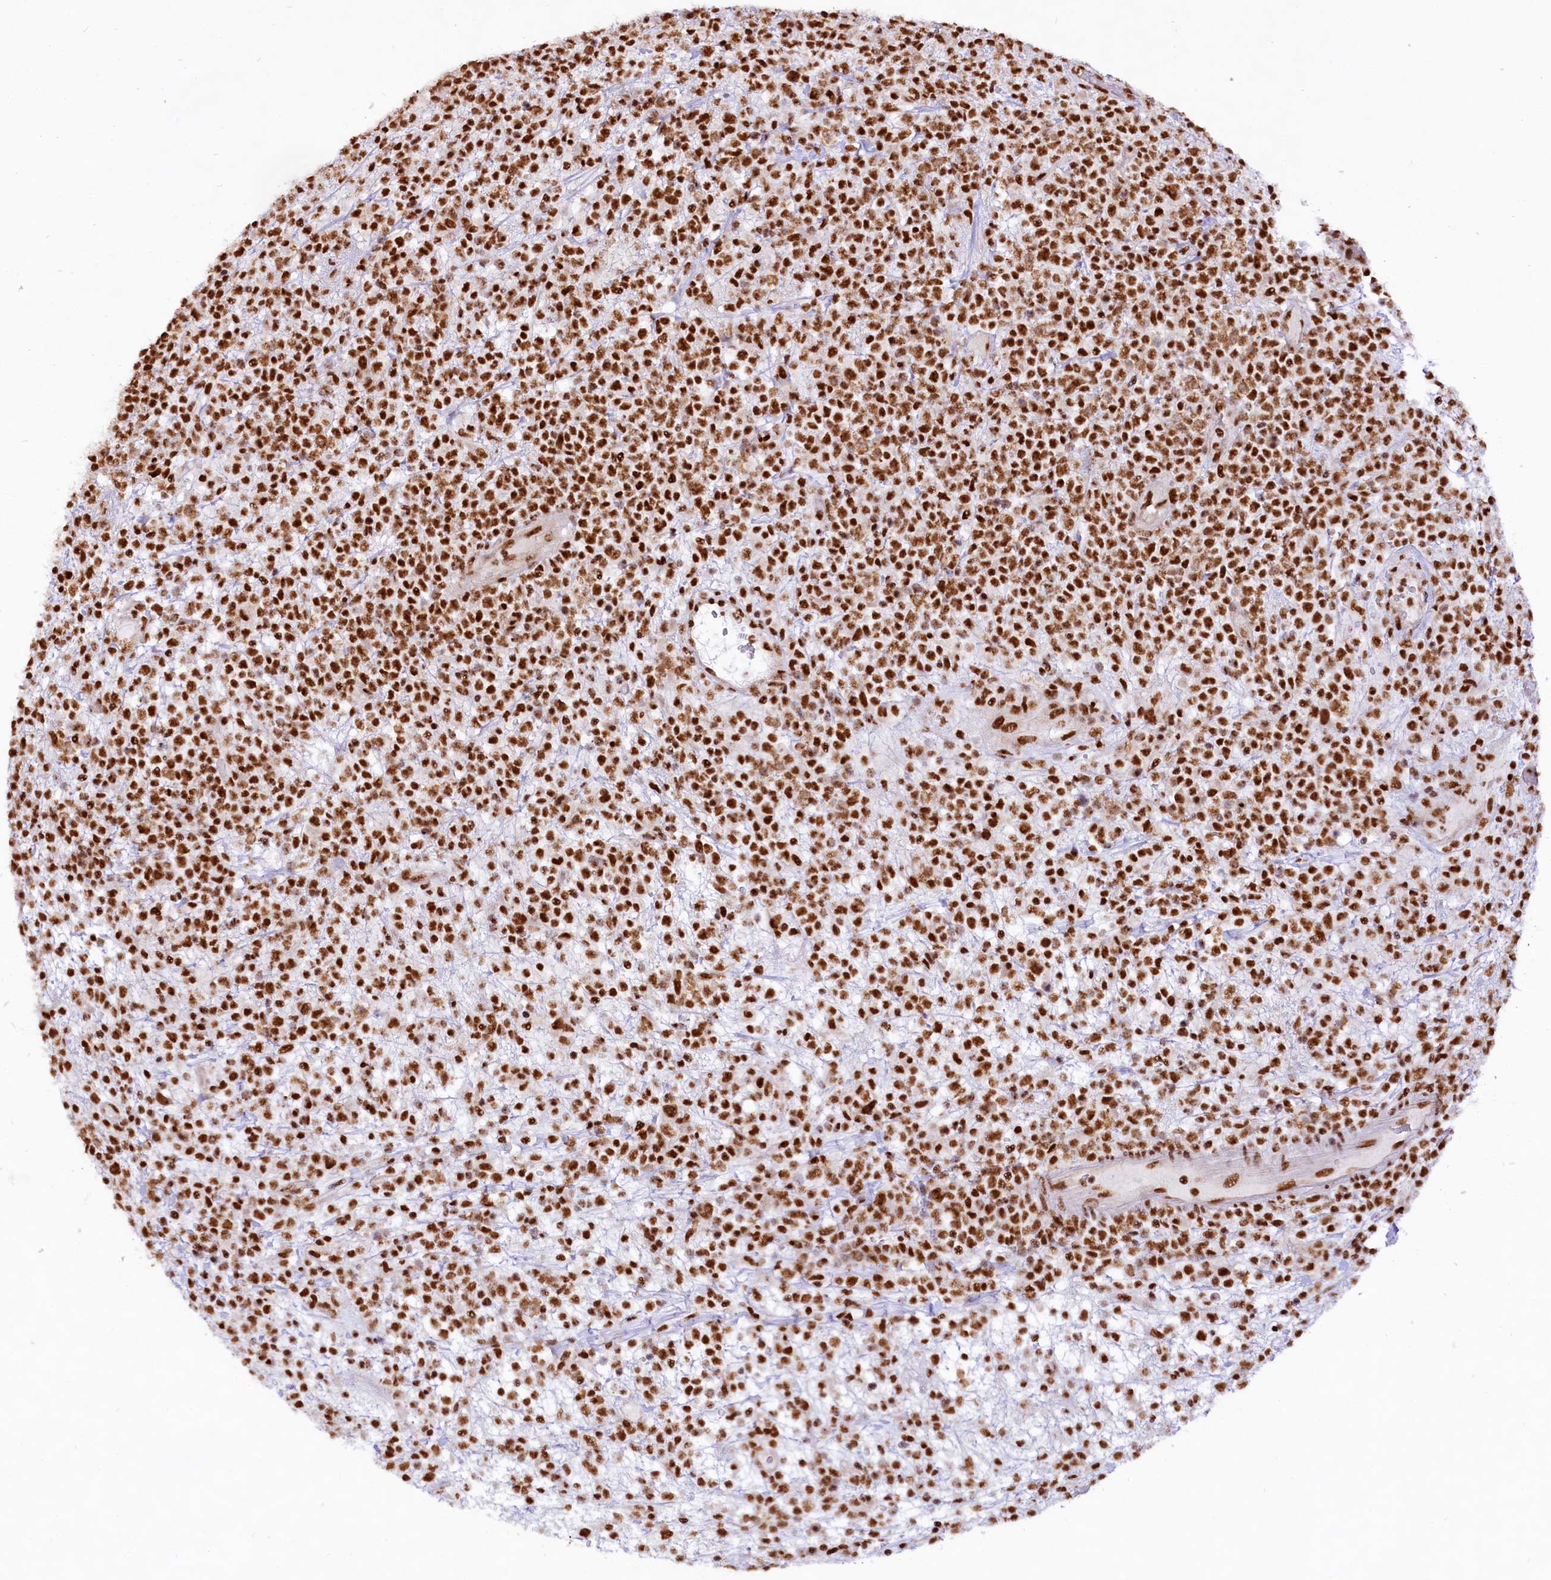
{"staining": {"intensity": "strong", "quantity": ">75%", "location": "nuclear"}, "tissue": "lymphoma", "cell_type": "Tumor cells", "image_type": "cancer", "snomed": [{"axis": "morphology", "description": "Malignant lymphoma, non-Hodgkin's type, High grade"}, {"axis": "topography", "description": "Colon"}], "caption": "High-grade malignant lymphoma, non-Hodgkin's type stained with a brown dye shows strong nuclear positive staining in about >75% of tumor cells.", "gene": "HIRA", "patient": {"sex": "female", "age": 53}}